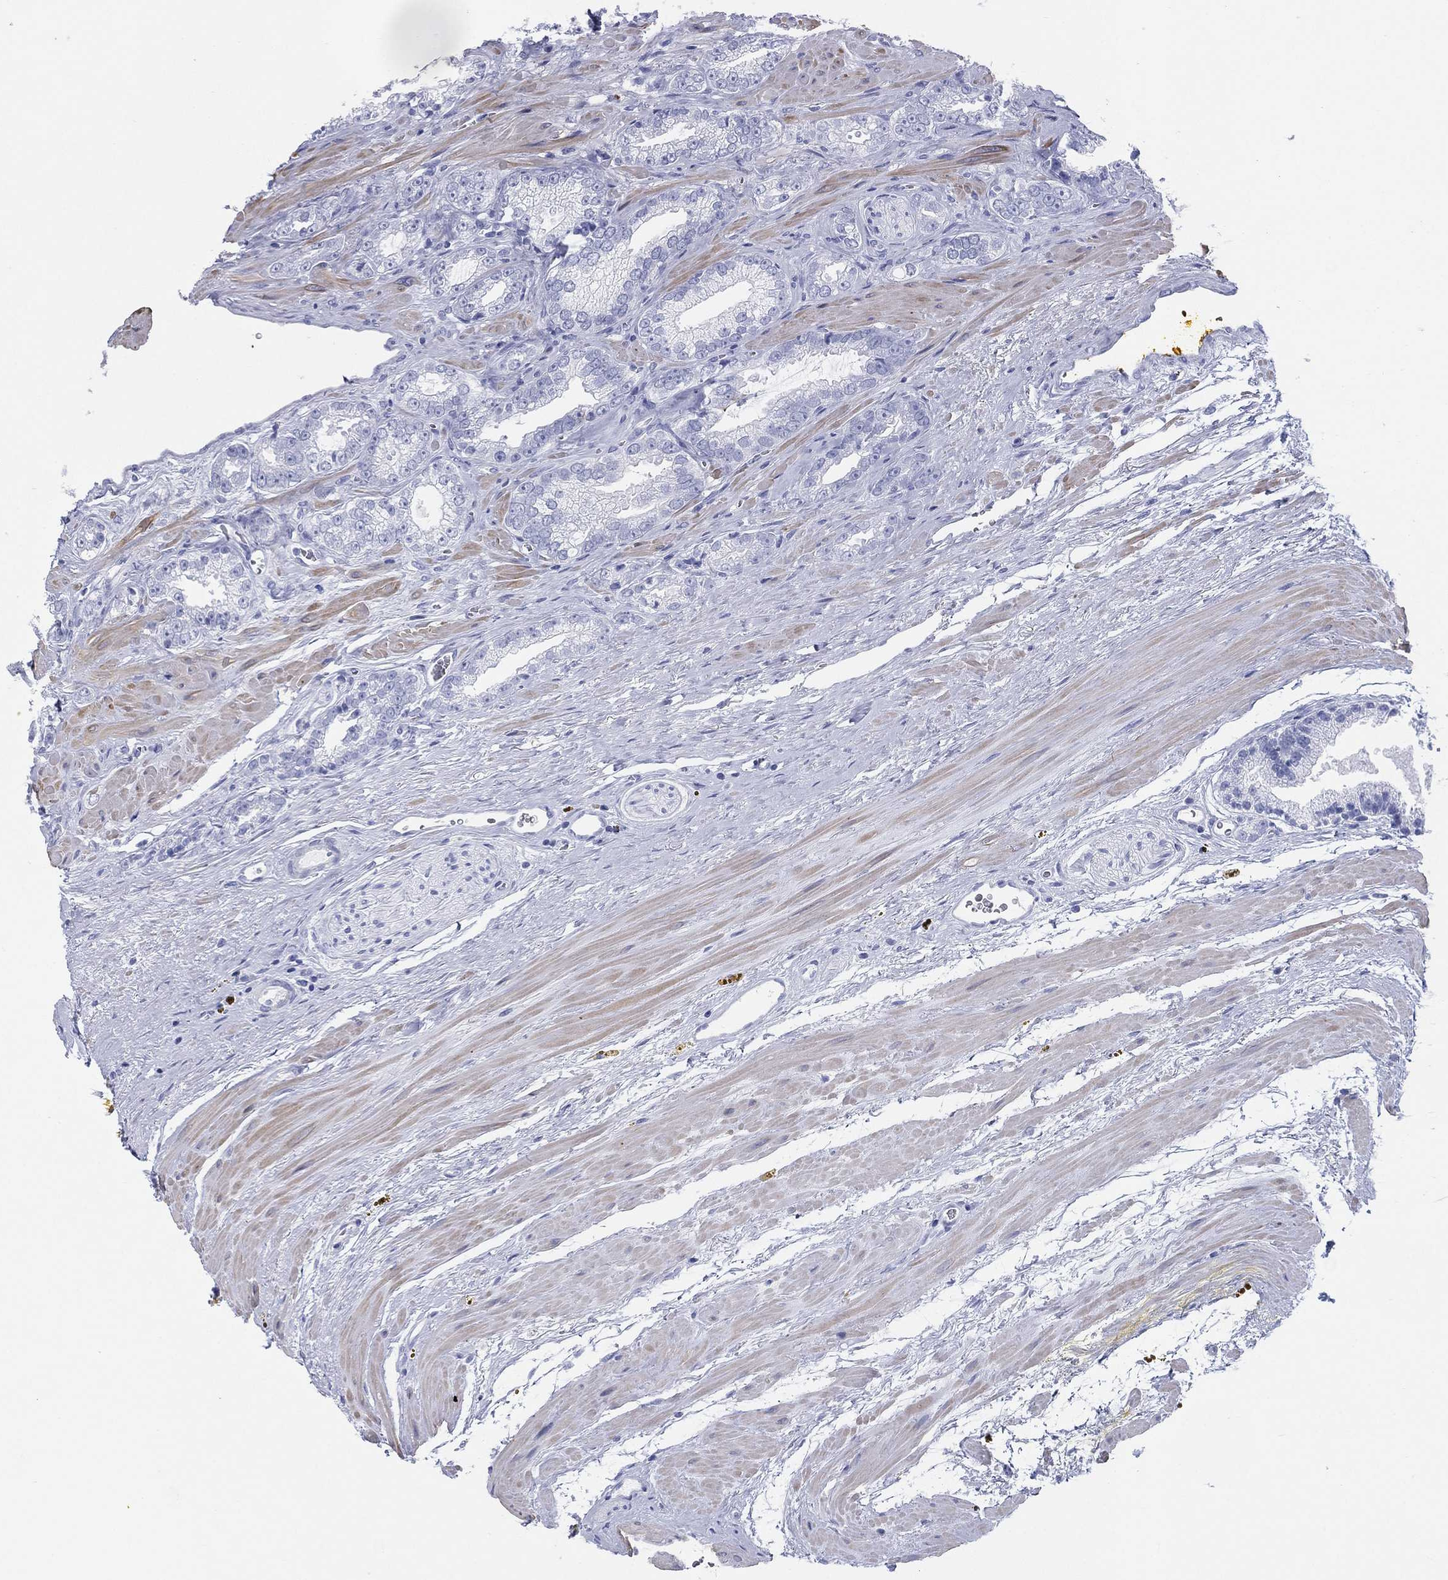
{"staining": {"intensity": "negative", "quantity": "none", "location": "none"}, "tissue": "prostate cancer", "cell_type": "Tumor cells", "image_type": "cancer", "snomed": [{"axis": "morphology", "description": "Adenocarcinoma, NOS"}, {"axis": "topography", "description": "Prostate"}], "caption": "An immunohistochemistry histopathology image of prostate cancer (adenocarcinoma) is shown. There is no staining in tumor cells of prostate cancer (adenocarcinoma).", "gene": "CD79A", "patient": {"sex": "male", "age": 67}}